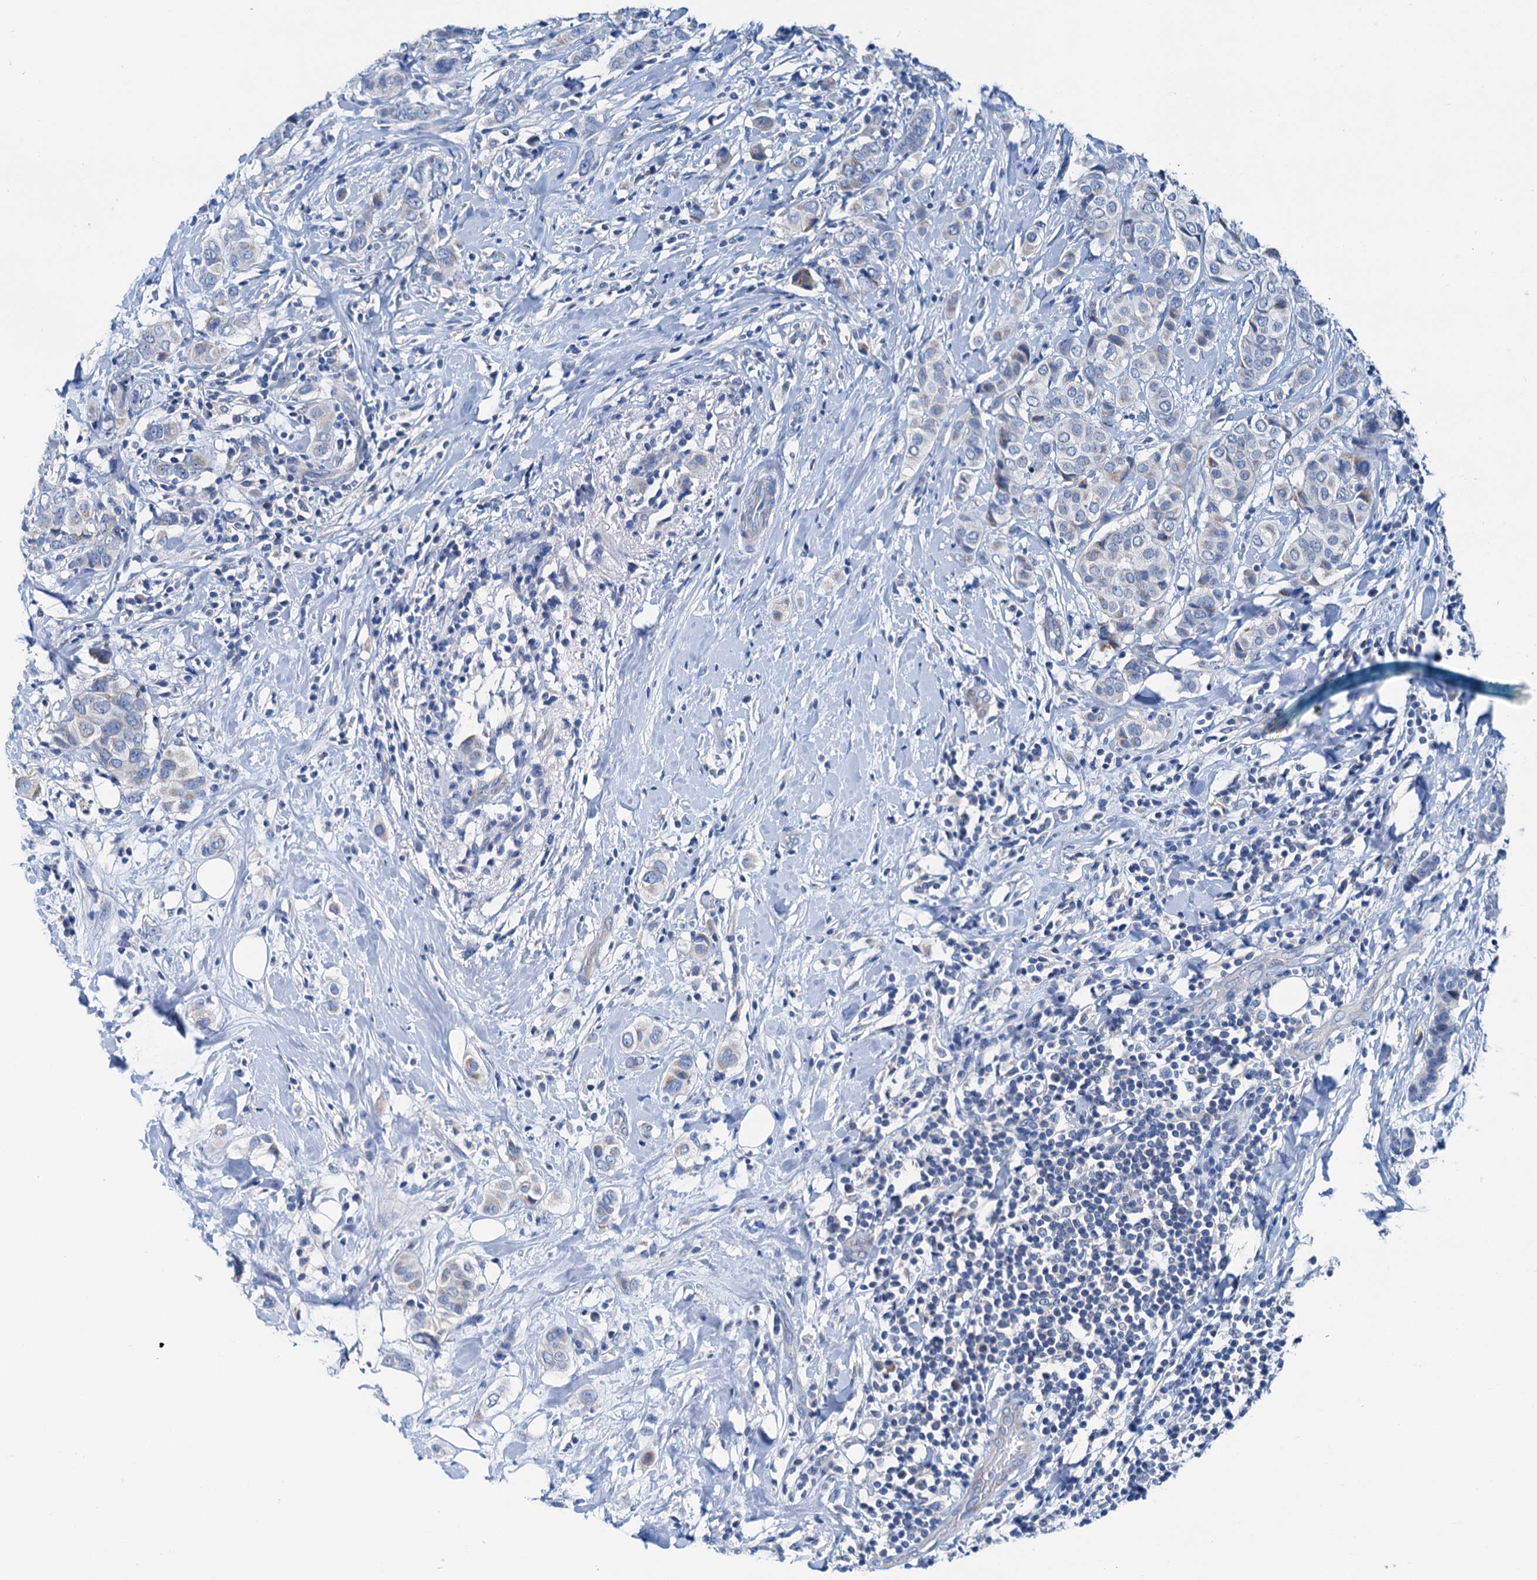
{"staining": {"intensity": "negative", "quantity": "none", "location": "none"}, "tissue": "breast cancer", "cell_type": "Tumor cells", "image_type": "cancer", "snomed": [{"axis": "morphology", "description": "Lobular carcinoma"}, {"axis": "topography", "description": "Breast"}], "caption": "Immunohistochemistry histopathology image of neoplastic tissue: breast cancer (lobular carcinoma) stained with DAB (3,3'-diaminobenzidine) demonstrates no significant protein expression in tumor cells. (DAB immunohistochemistry (IHC) with hematoxylin counter stain).", "gene": "KNDC1", "patient": {"sex": "female", "age": 51}}